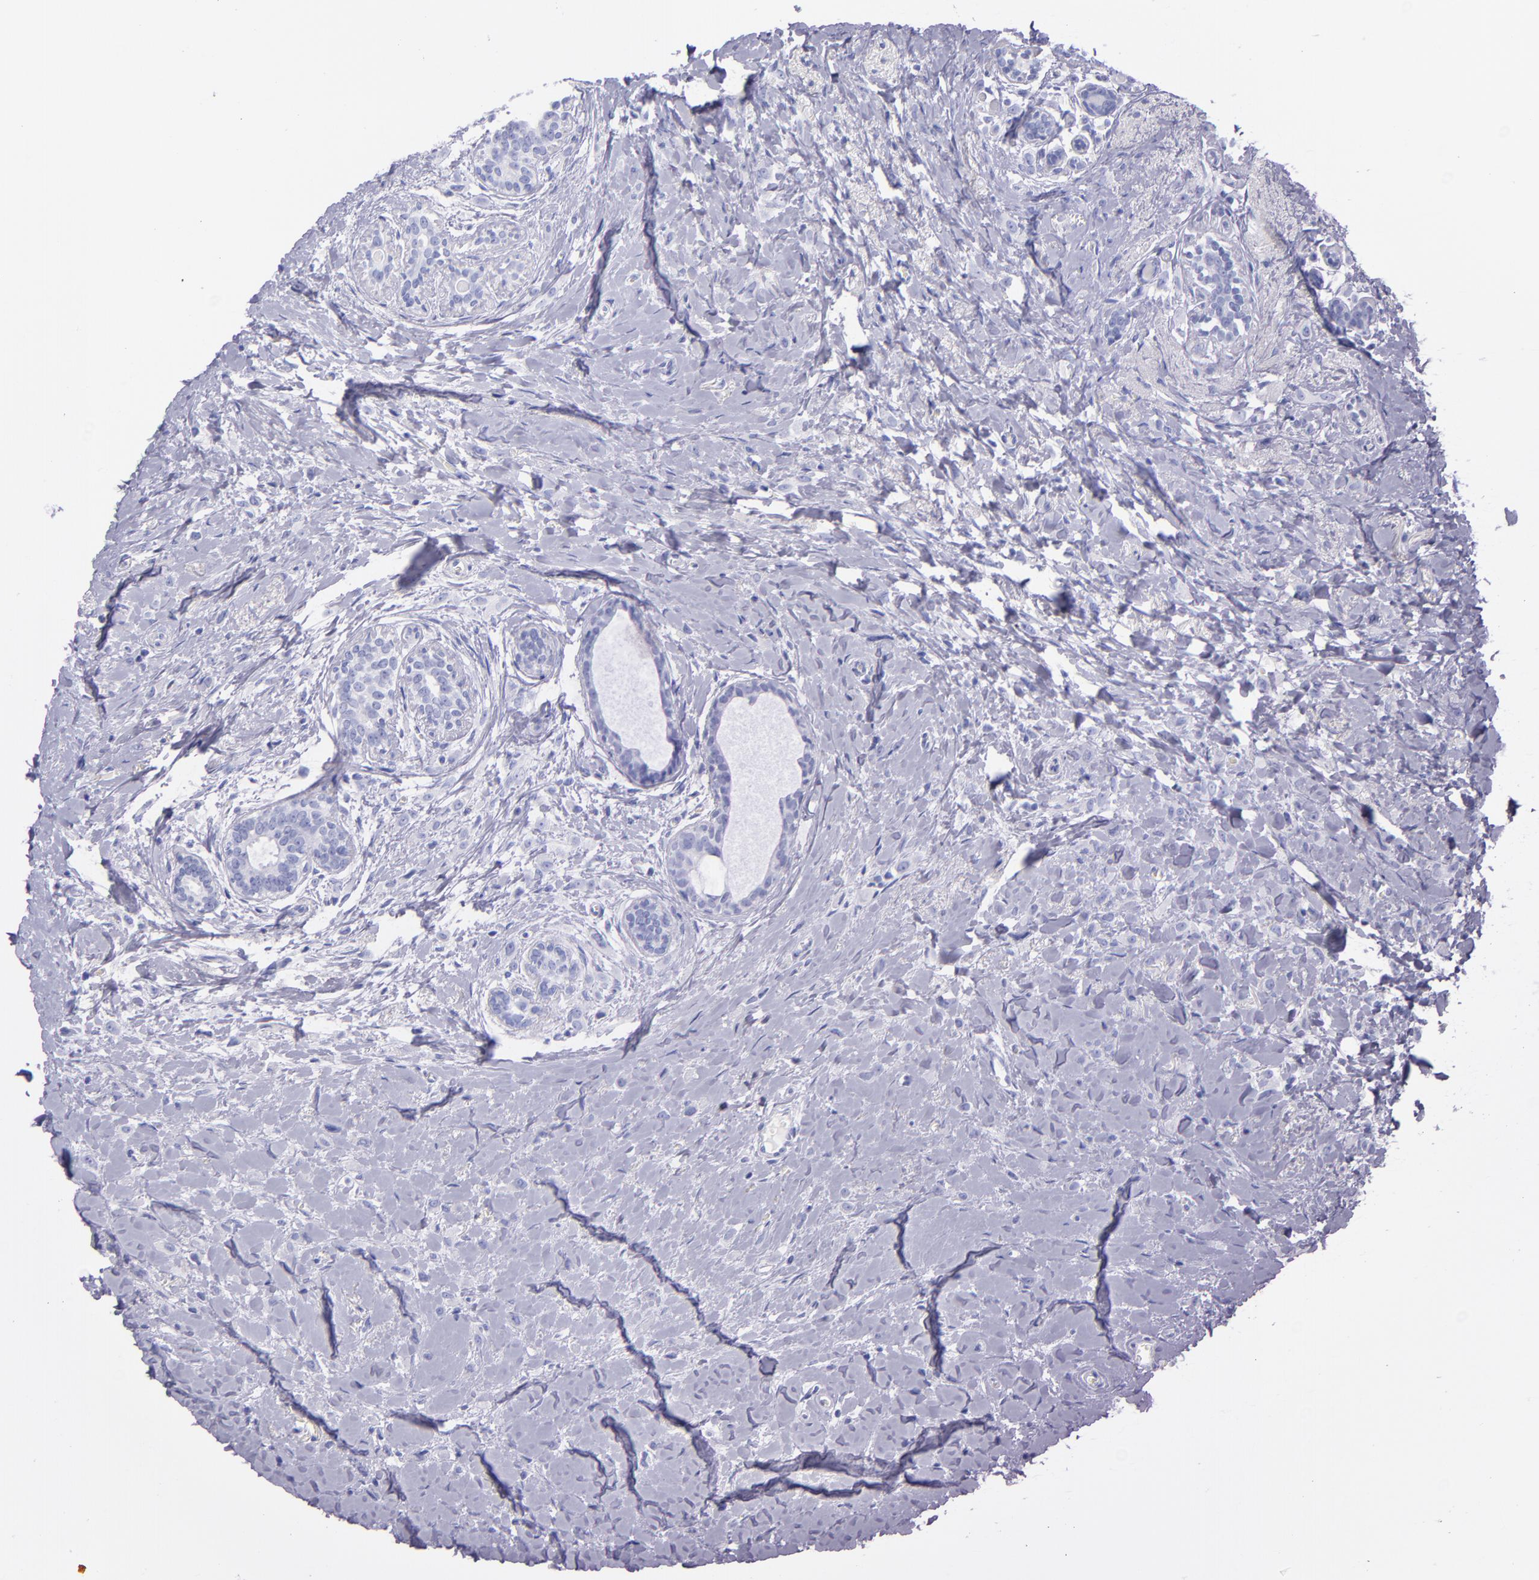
{"staining": {"intensity": "negative", "quantity": "none", "location": "none"}, "tissue": "breast cancer", "cell_type": "Tumor cells", "image_type": "cancer", "snomed": [{"axis": "morphology", "description": "Lobular carcinoma"}, {"axis": "topography", "description": "Breast"}], "caption": "Lobular carcinoma (breast) was stained to show a protein in brown. There is no significant positivity in tumor cells. (DAB immunohistochemistry (IHC) visualized using brightfield microscopy, high magnification).", "gene": "SFTPB", "patient": {"sex": "female", "age": 57}}